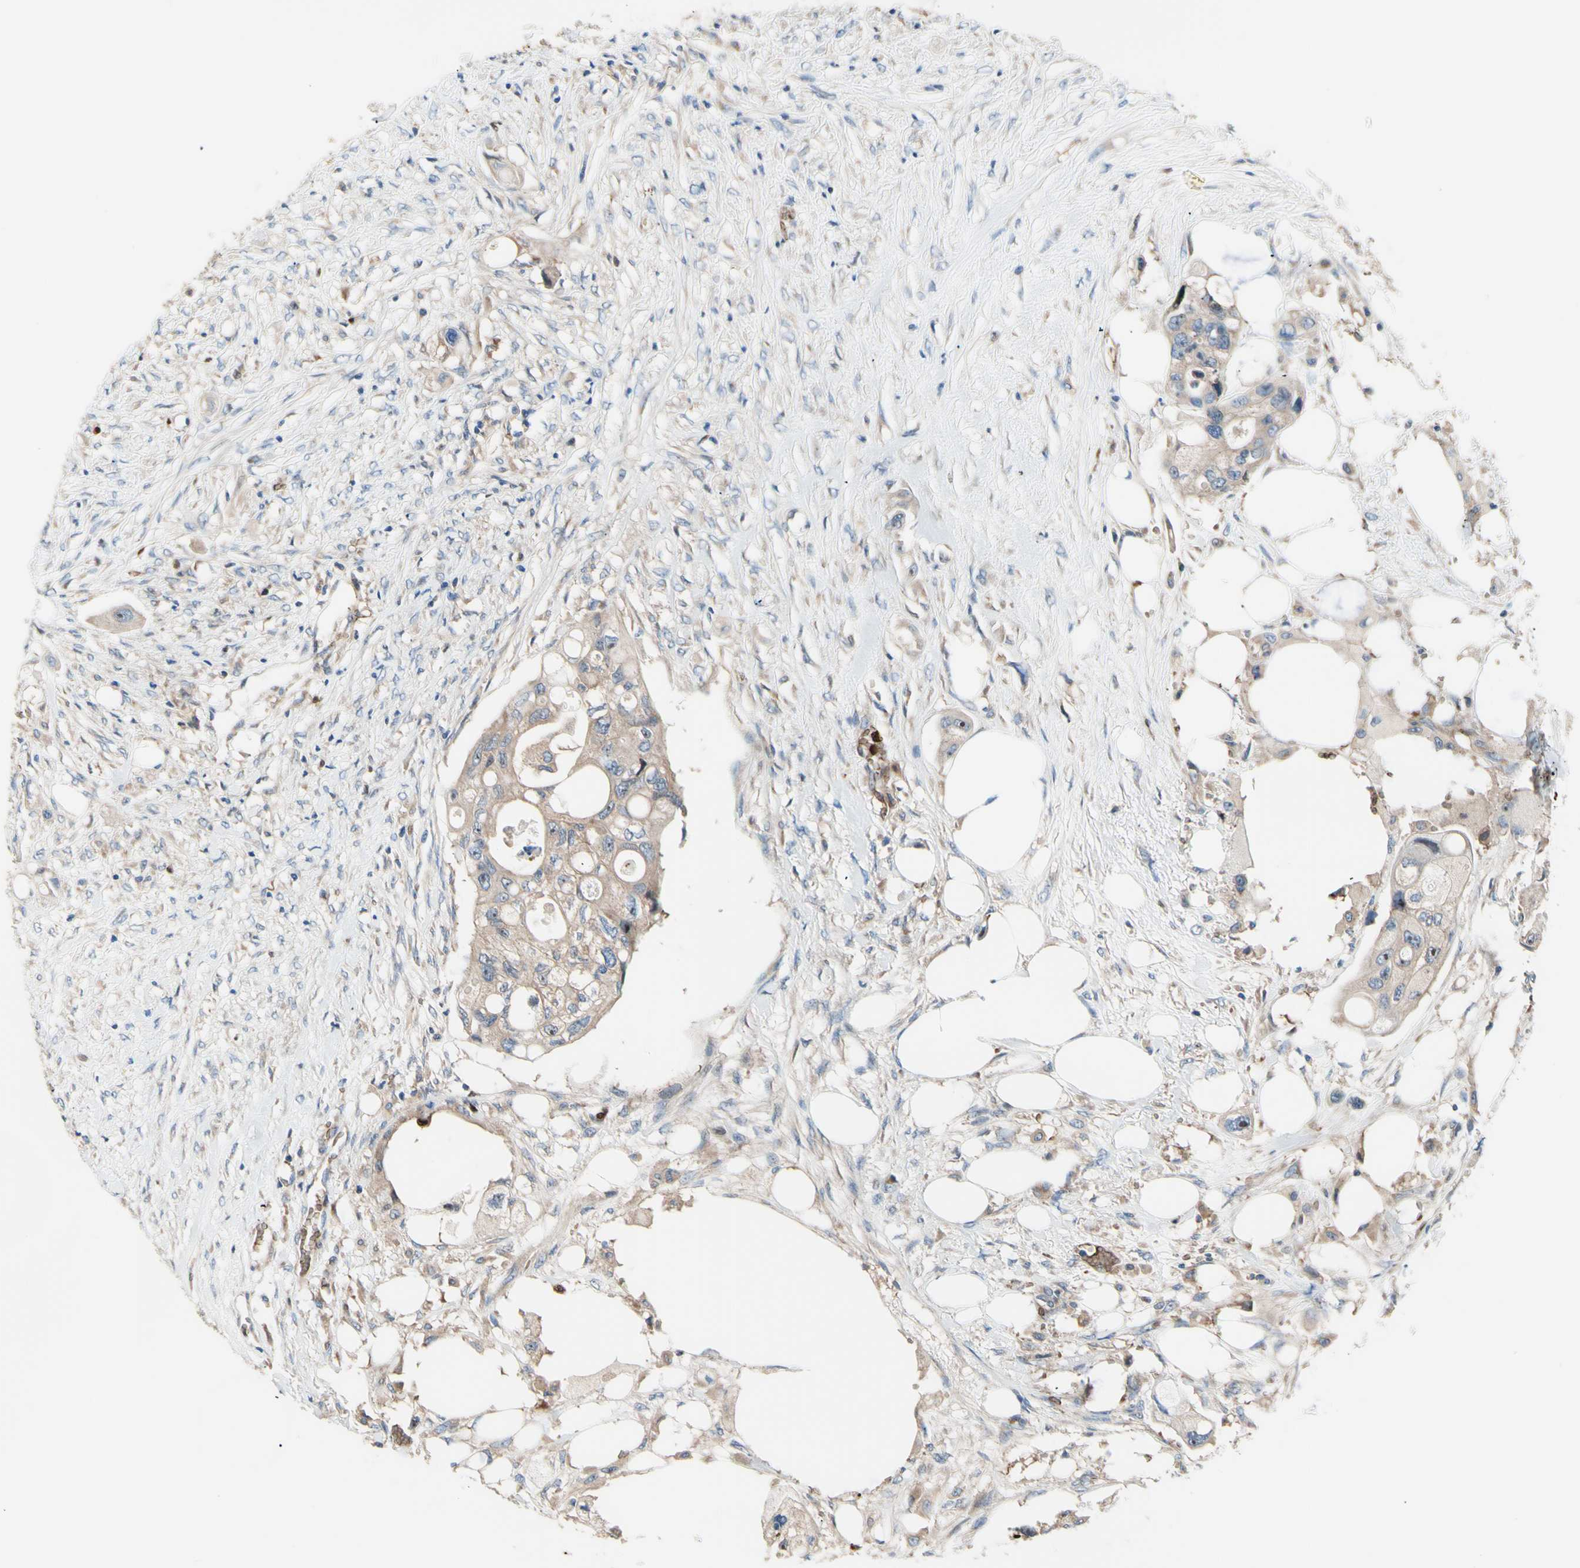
{"staining": {"intensity": "weak", "quantity": ">75%", "location": "cytoplasmic/membranous,nuclear"}, "tissue": "colorectal cancer", "cell_type": "Tumor cells", "image_type": "cancer", "snomed": [{"axis": "morphology", "description": "Adenocarcinoma, NOS"}, {"axis": "topography", "description": "Colon"}], "caption": "High-power microscopy captured an immunohistochemistry image of colorectal adenocarcinoma, revealing weak cytoplasmic/membranous and nuclear staining in about >75% of tumor cells.", "gene": "USP9X", "patient": {"sex": "female", "age": 57}}